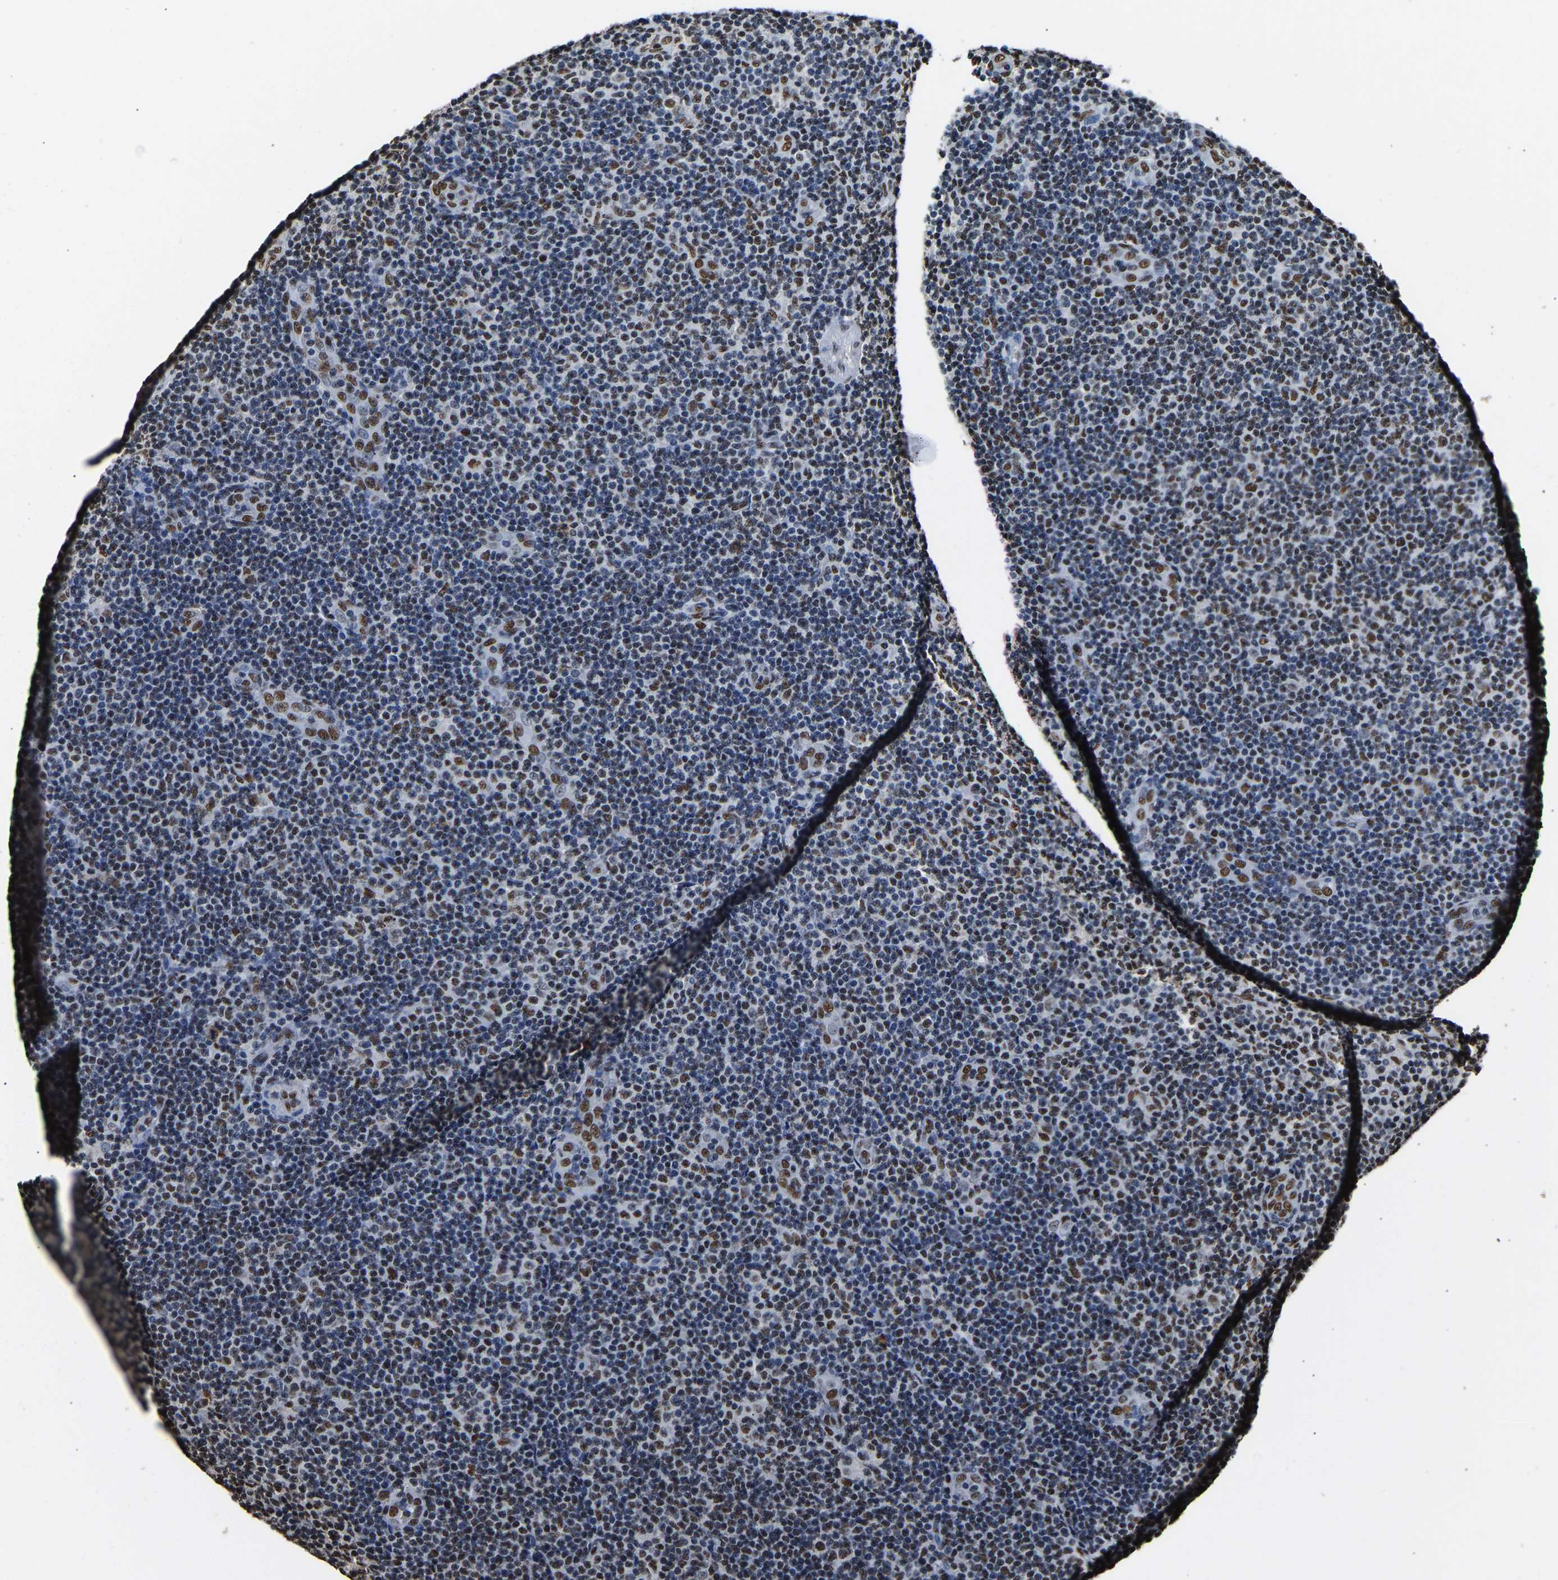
{"staining": {"intensity": "moderate", "quantity": "25%-75%", "location": "nuclear"}, "tissue": "lymphoma", "cell_type": "Tumor cells", "image_type": "cancer", "snomed": [{"axis": "morphology", "description": "Malignant lymphoma, non-Hodgkin's type, Low grade"}, {"axis": "topography", "description": "Lymph node"}], "caption": "Immunohistochemistry (IHC) (DAB) staining of human lymphoma shows moderate nuclear protein expression in approximately 25%-75% of tumor cells.", "gene": "SAFB", "patient": {"sex": "male", "age": 83}}